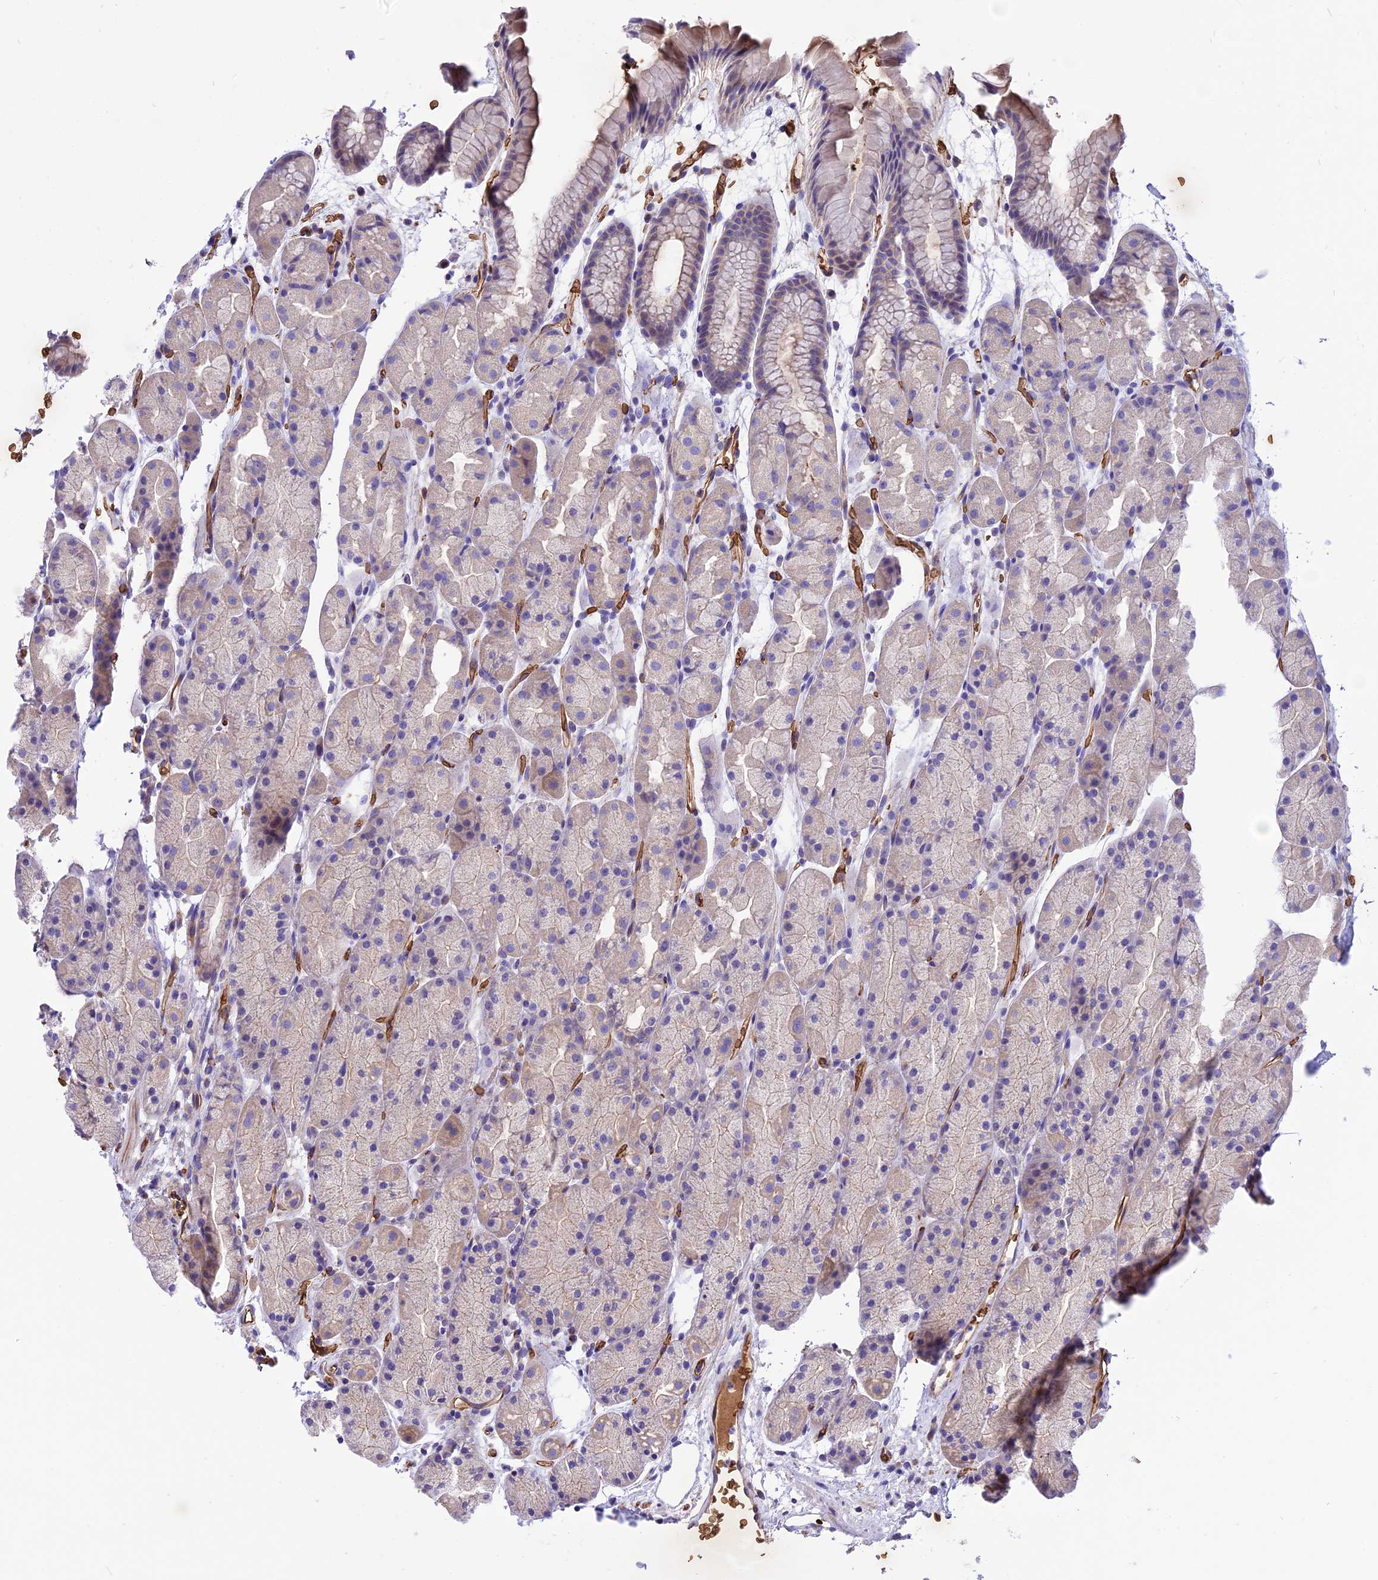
{"staining": {"intensity": "negative", "quantity": "none", "location": "none"}, "tissue": "stomach", "cell_type": "Glandular cells", "image_type": "normal", "snomed": [{"axis": "morphology", "description": "Normal tissue, NOS"}, {"axis": "topography", "description": "Stomach, upper"}, {"axis": "topography", "description": "Stomach"}], "caption": "This is a histopathology image of immunohistochemistry (IHC) staining of unremarkable stomach, which shows no positivity in glandular cells.", "gene": "TTC4", "patient": {"sex": "male", "age": 47}}